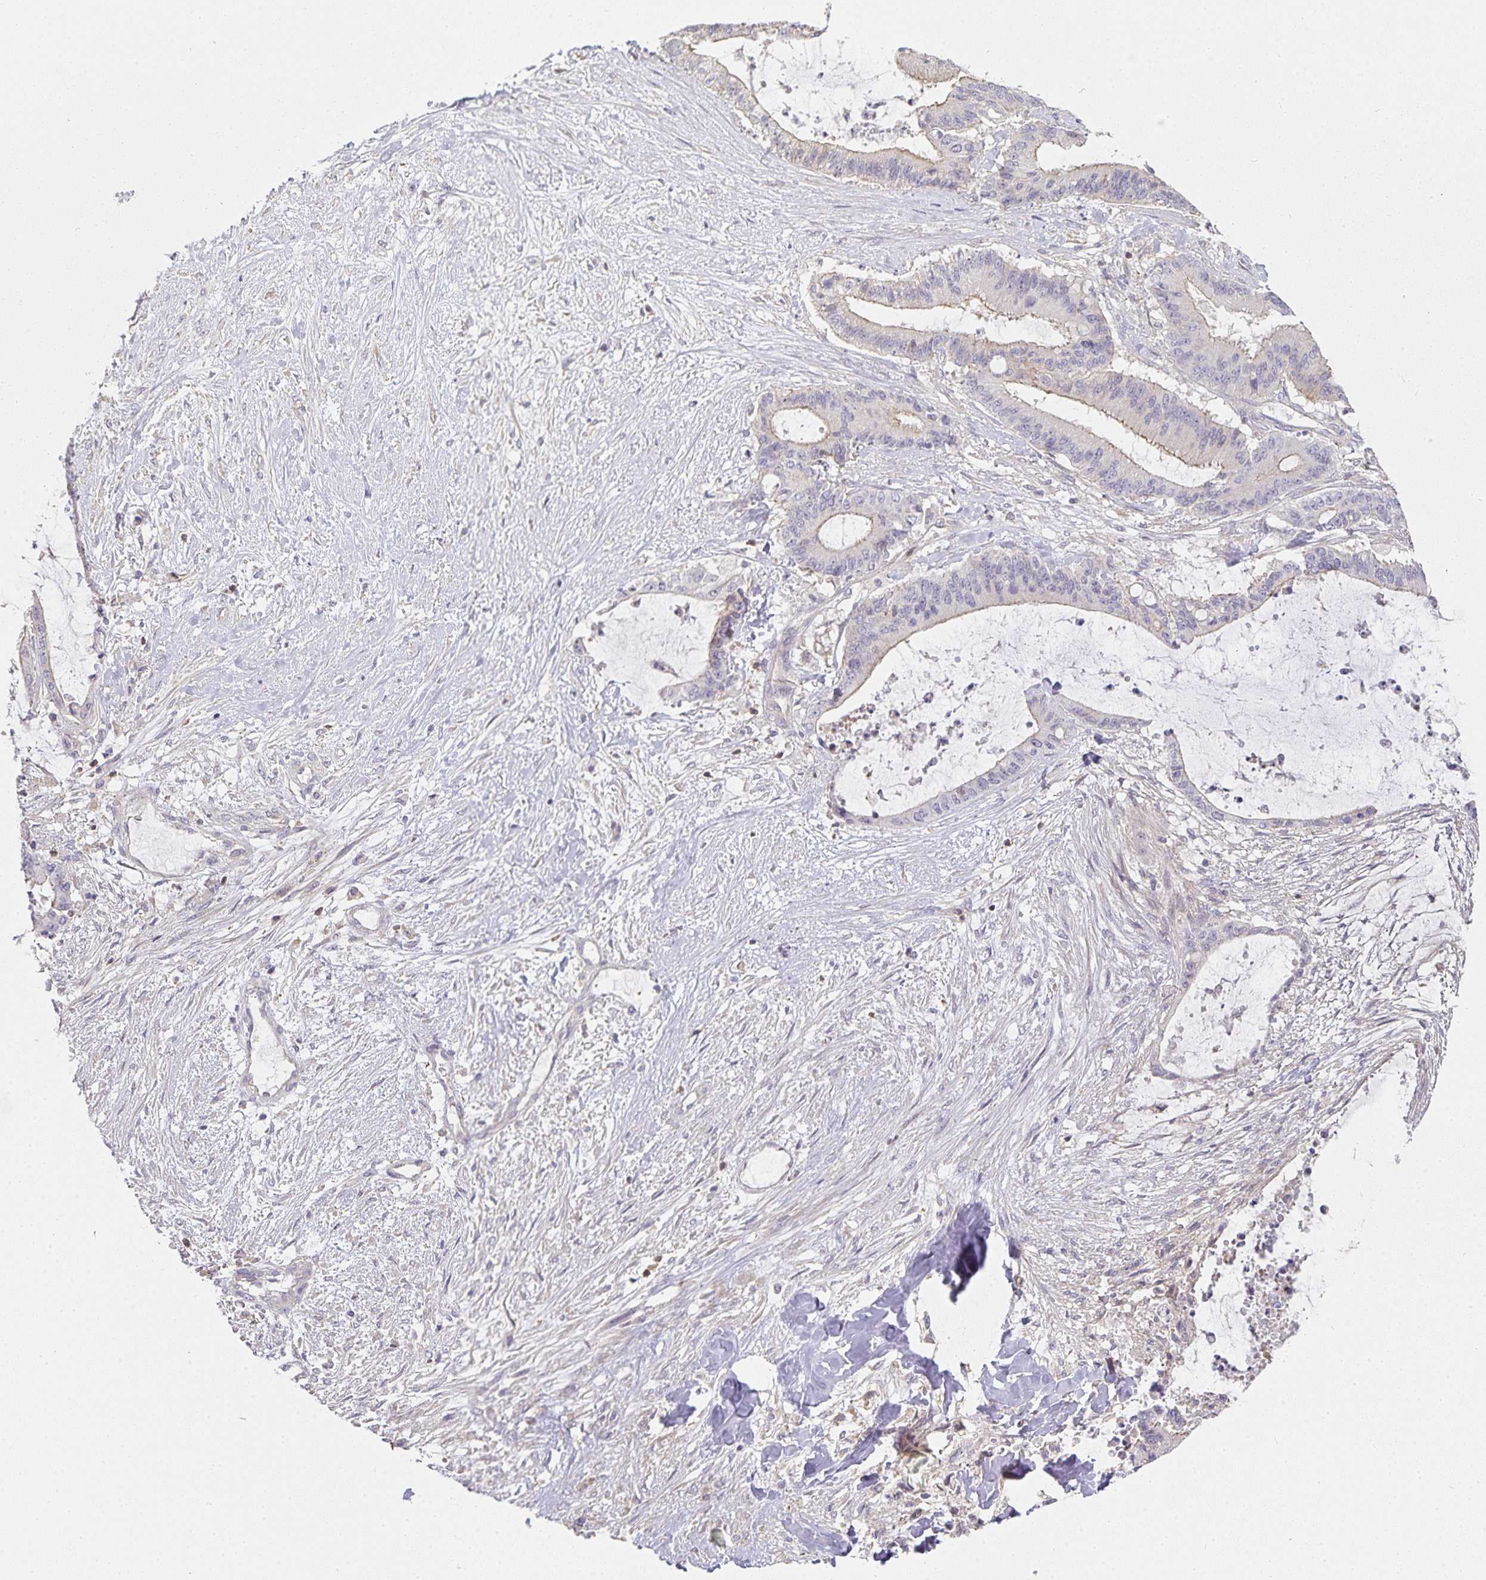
{"staining": {"intensity": "weak", "quantity": "<25%", "location": "cytoplasmic/membranous"}, "tissue": "liver cancer", "cell_type": "Tumor cells", "image_type": "cancer", "snomed": [{"axis": "morphology", "description": "Normal tissue, NOS"}, {"axis": "morphology", "description": "Cholangiocarcinoma"}, {"axis": "topography", "description": "Liver"}, {"axis": "topography", "description": "Peripheral nerve tissue"}], "caption": "IHC histopathology image of human liver cancer (cholangiocarcinoma) stained for a protein (brown), which demonstrates no positivity in tumor cells. The staining was performed using DAB to visualize the protein expression in brown, while the nuclei were stained in blue with hematoxylin (Magnification: 20x).", "gene": "GATA3", "patient": {"sex": "female", "age": 73}}